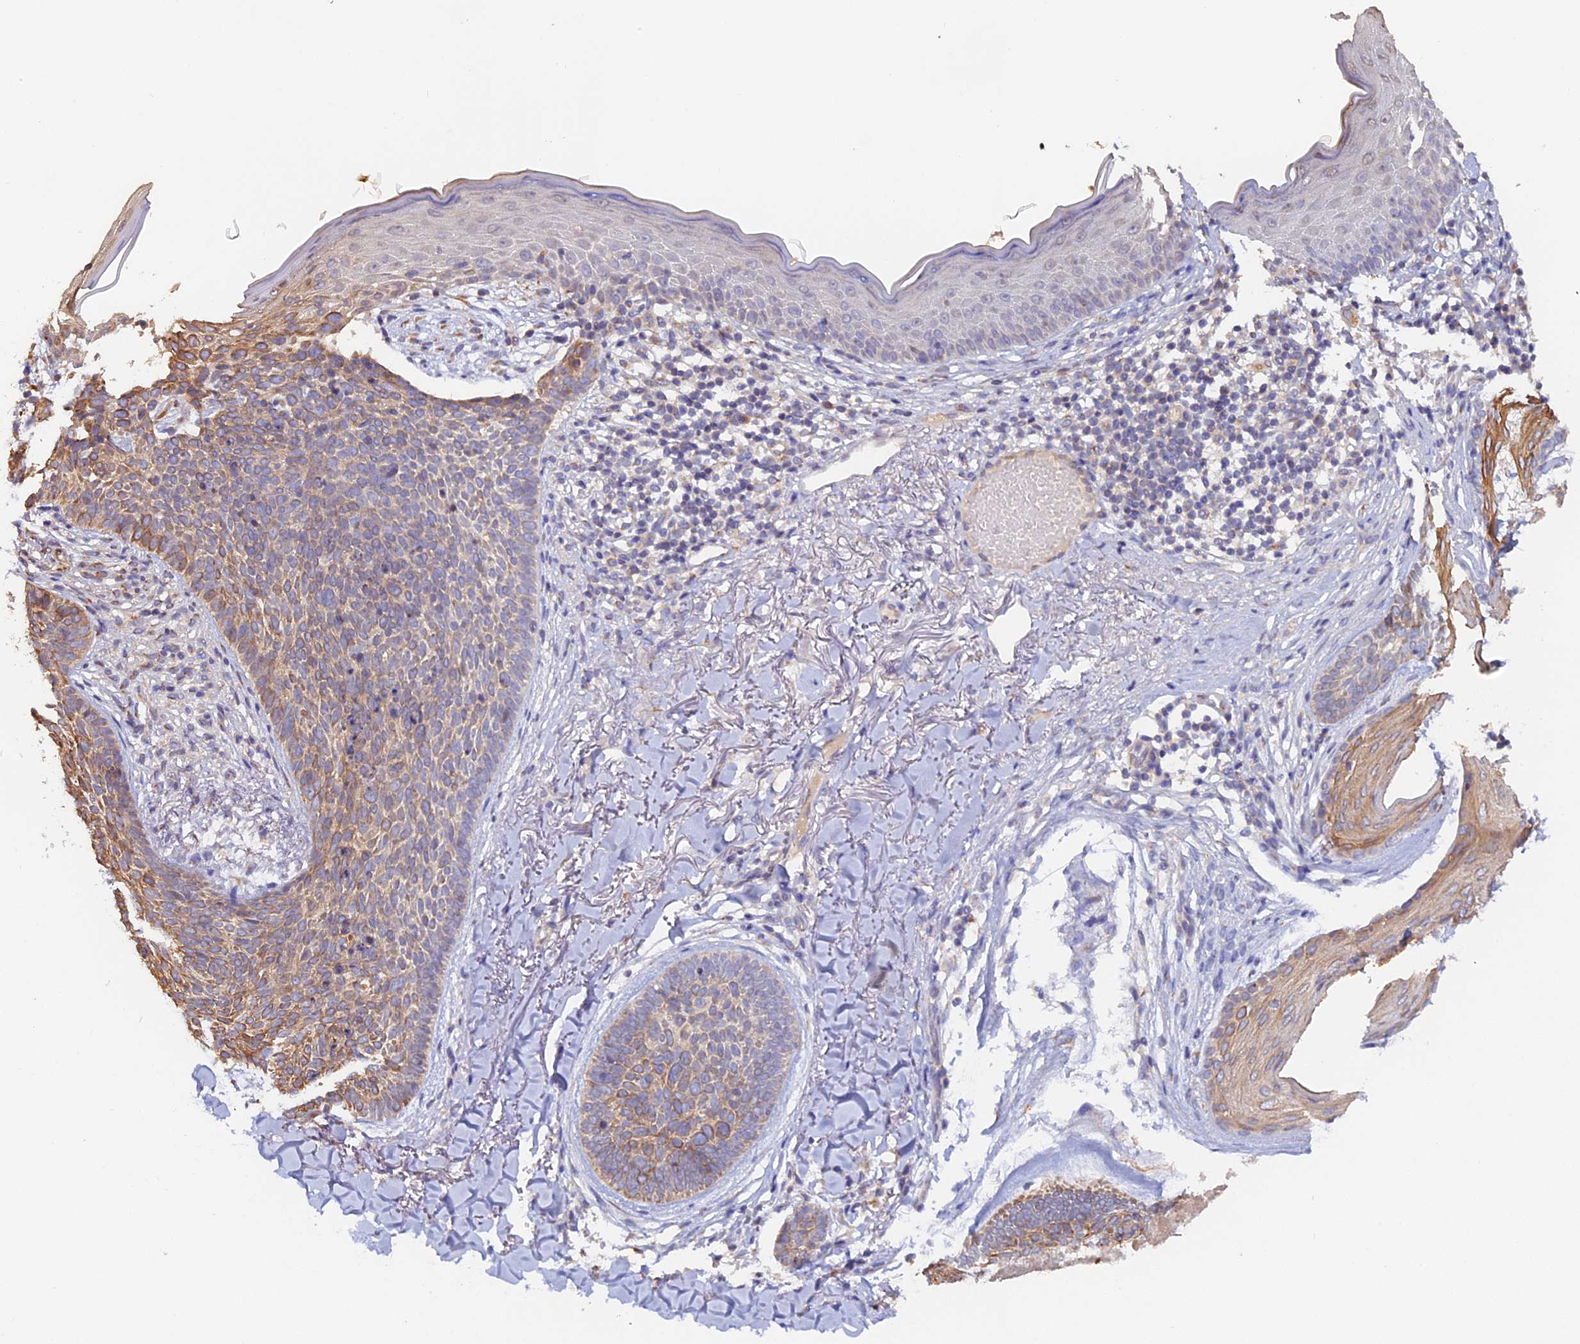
{"staining": {"intensity": "moderate", "quantity": "25%-75%", "location": "cytoplasmic/membranous"}, "tissue": "skin cancer", "cell_type": "Tumor cells", "image_type": "cancer", "snomed": [{"axis": "morphology", "description": "Basal cell carcinoma"}, {"axis": "topography", "description": "Skin"}], "caption": "Immunohistochemical staining of human skin basal cell carcinoma shows moderate cytoplasmic/membranous protein positivity in about 25%-75% of tumor cells. Nuclei are stained in blue.", "gene": "TANGO6", "patient": {"sex": "female", "age": 70}}